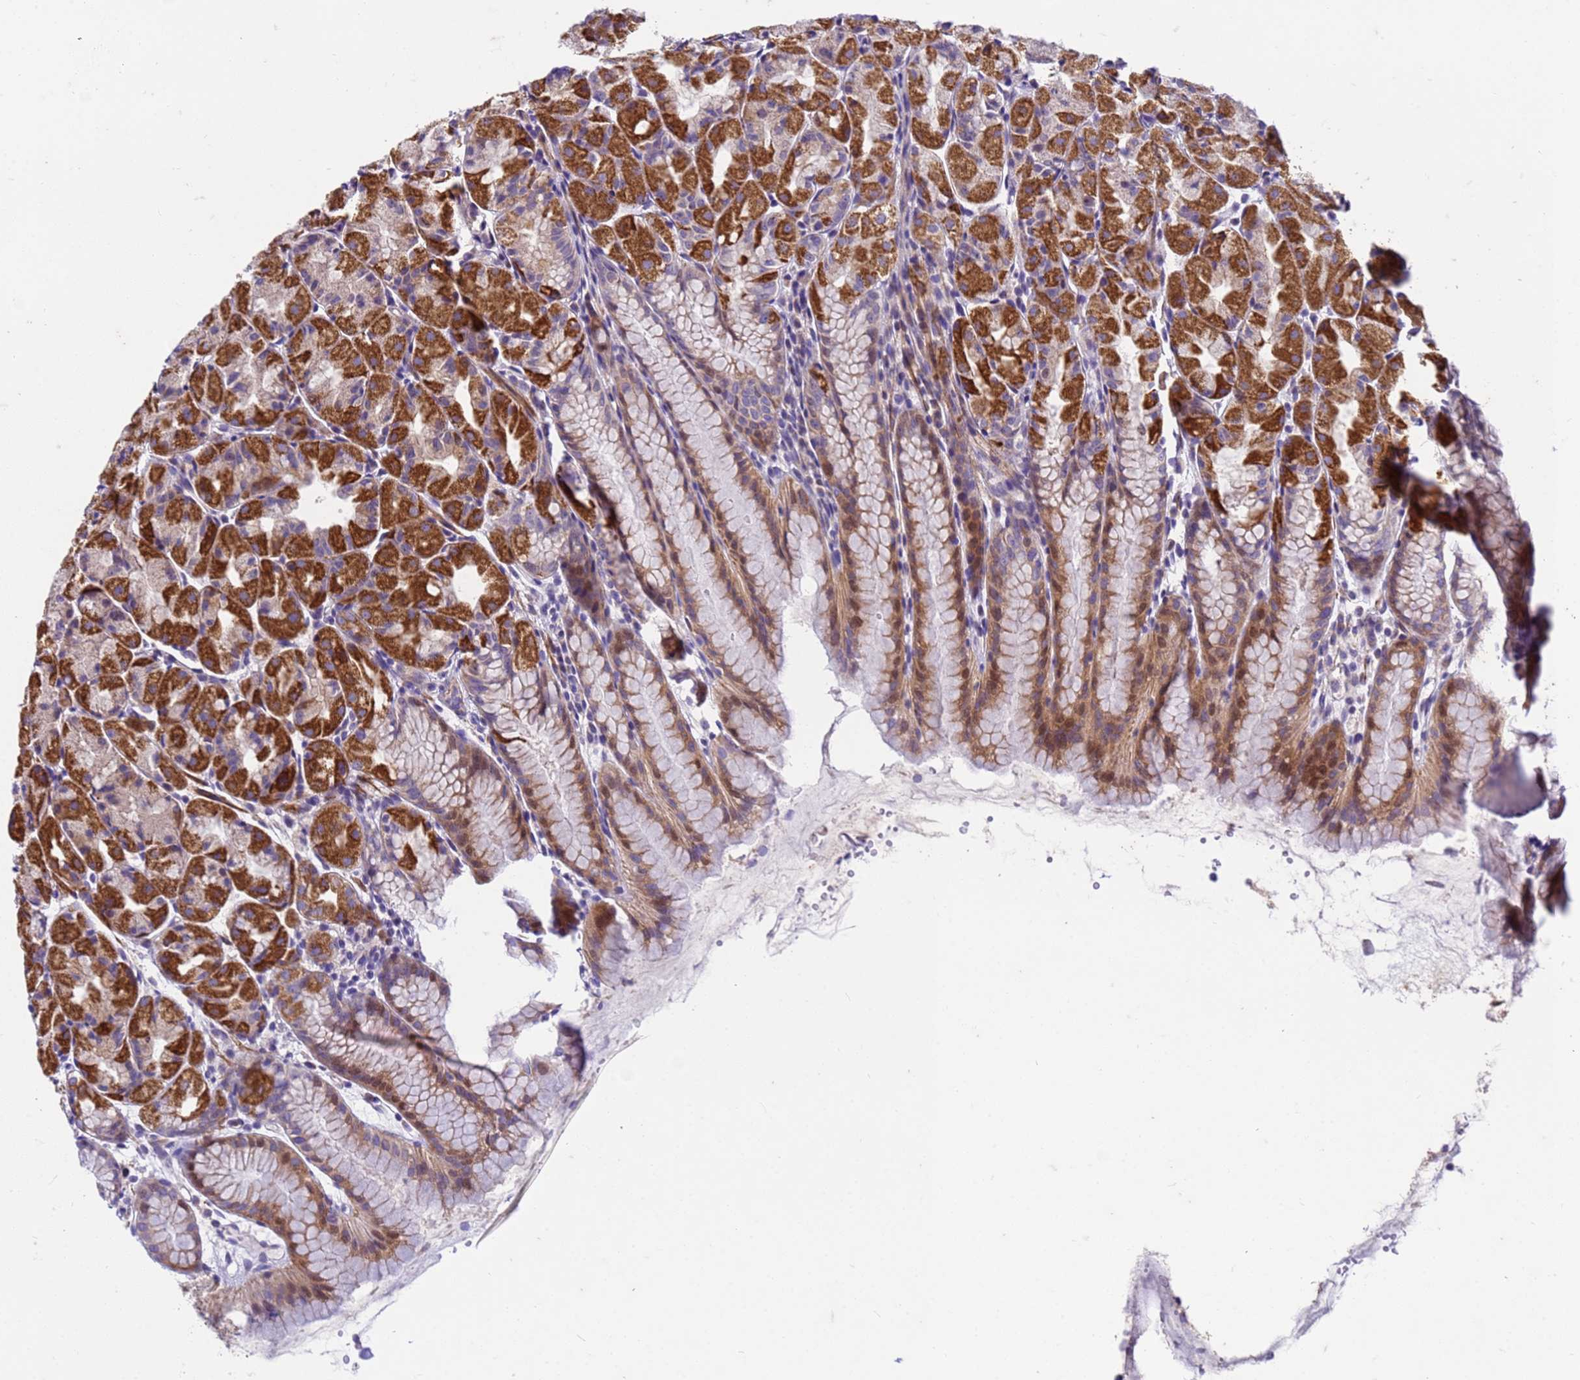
{"staining": {"intensity": "strong", "quantity": "25%-75%", "location": "cytoplasmic/membranous"}, "tissue": "stomach", "cell_type": "Glandular cells", "image_type": "normal", "snomed": [{"axis": "morphology", "description": "Normal tissue, NOS"}, {"axis": "topography", "description": "Stomach, upper"}], "caption": "About 25%-75% of glandular cells in normal stomach exhibit strong cytoplasmic/membranous protein staining as visualized by brown immunohistochemical staining.", "gene": "P2RX7", "patient": {"sex": "male", "age": 47}}